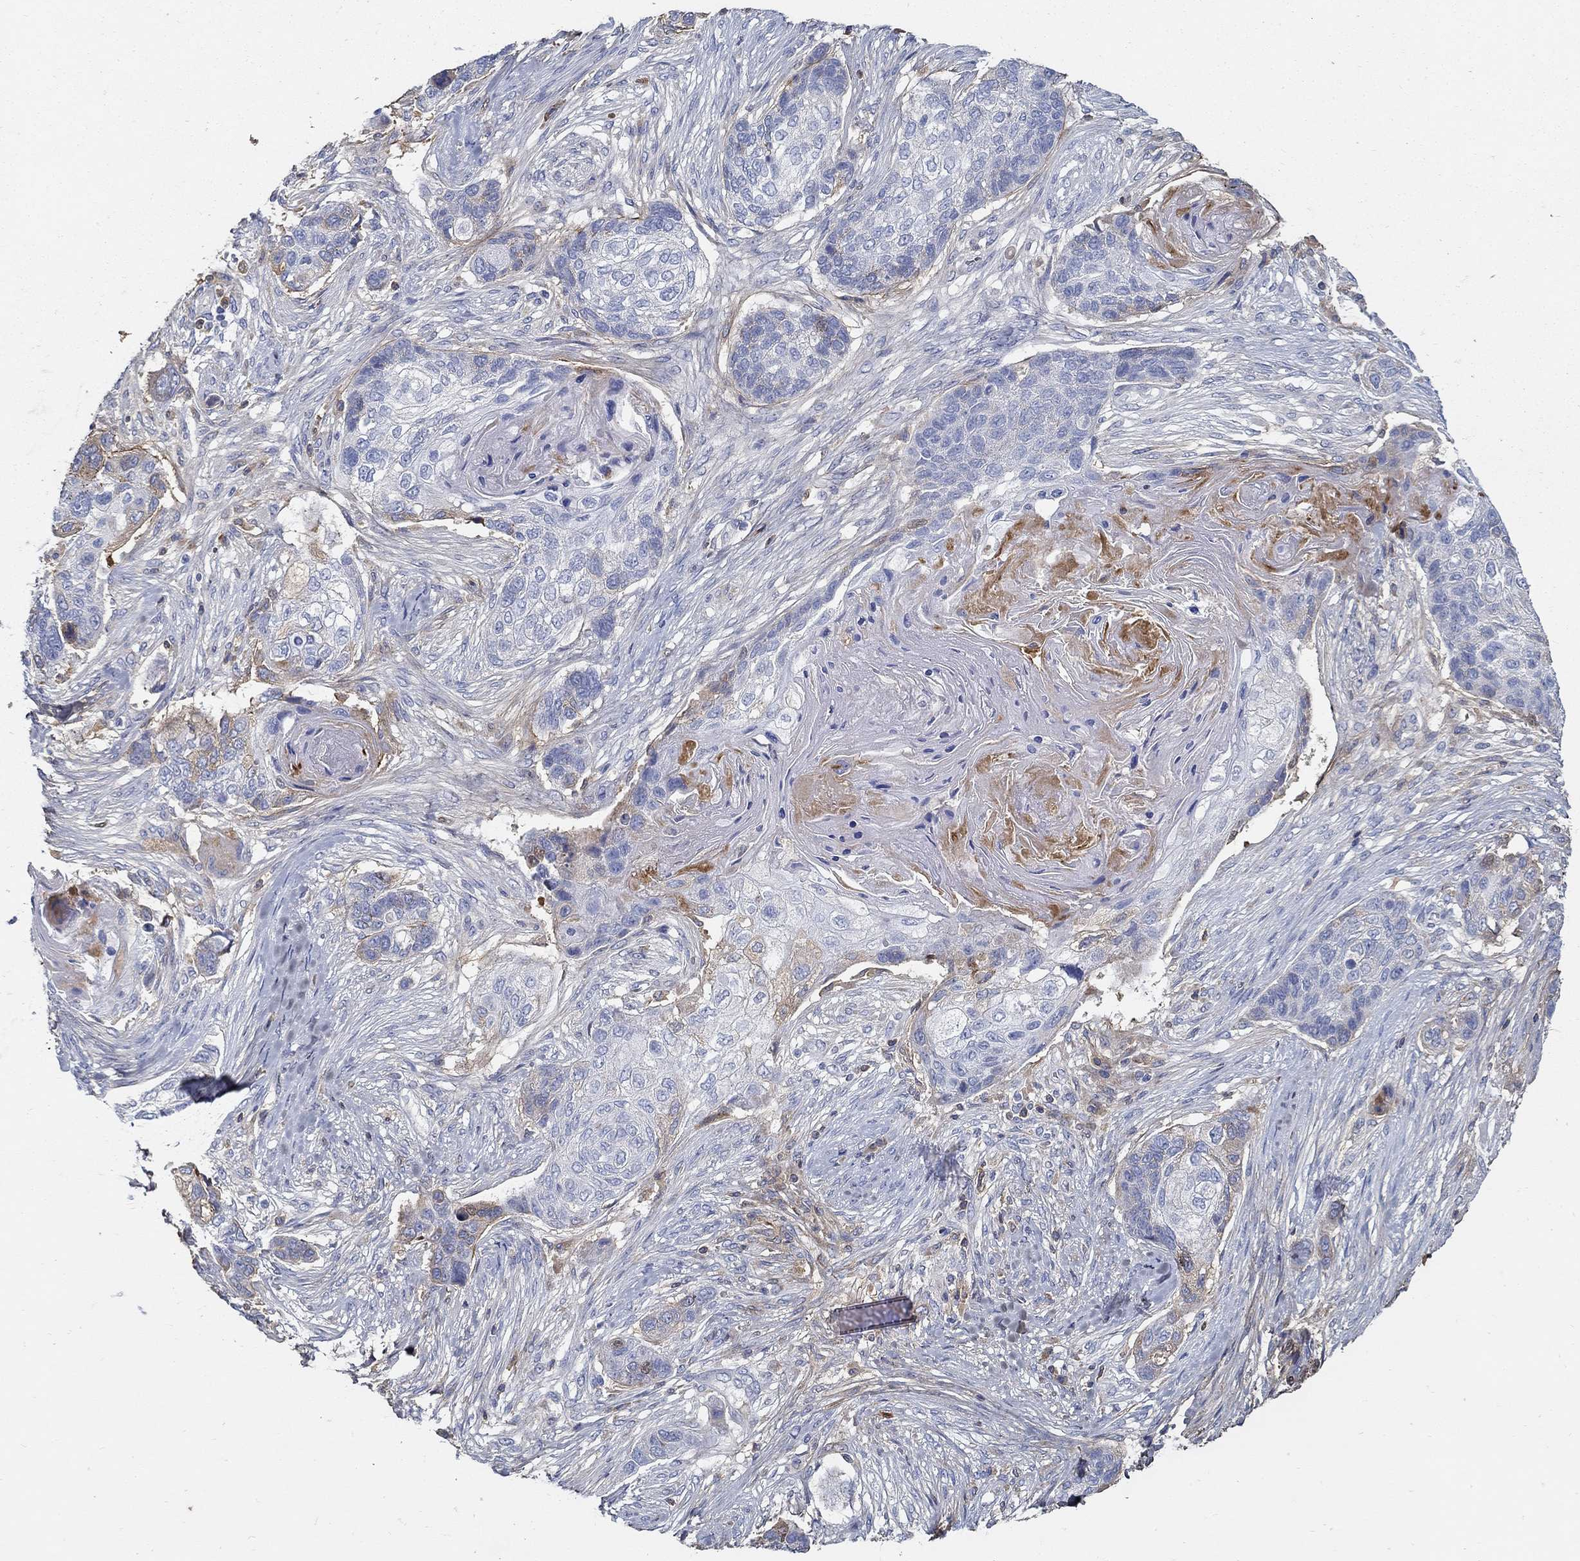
{"staining": {"intensity": "negative", "quantity": "none", "location": "none"}, "tissue": "lung cancer", "cell_type": "Tumor cells", "image_type": "cancer", "snomed": [{"axis": "morphology", "description": "Normal tissue, NOS"}, {"axis": "morphology", "description": "Squamous cell carcinoma, NOS"}, {"axis": "topography", "description": "Bronchus"}, {"axis": "topography", "description": "Lung"}], "caption": "Tumor cells are negative for protein expression in human squamous cell carcinoma (lung).", "gene": "TGFBI", "patient": {"sex": "male", "age": 69}}